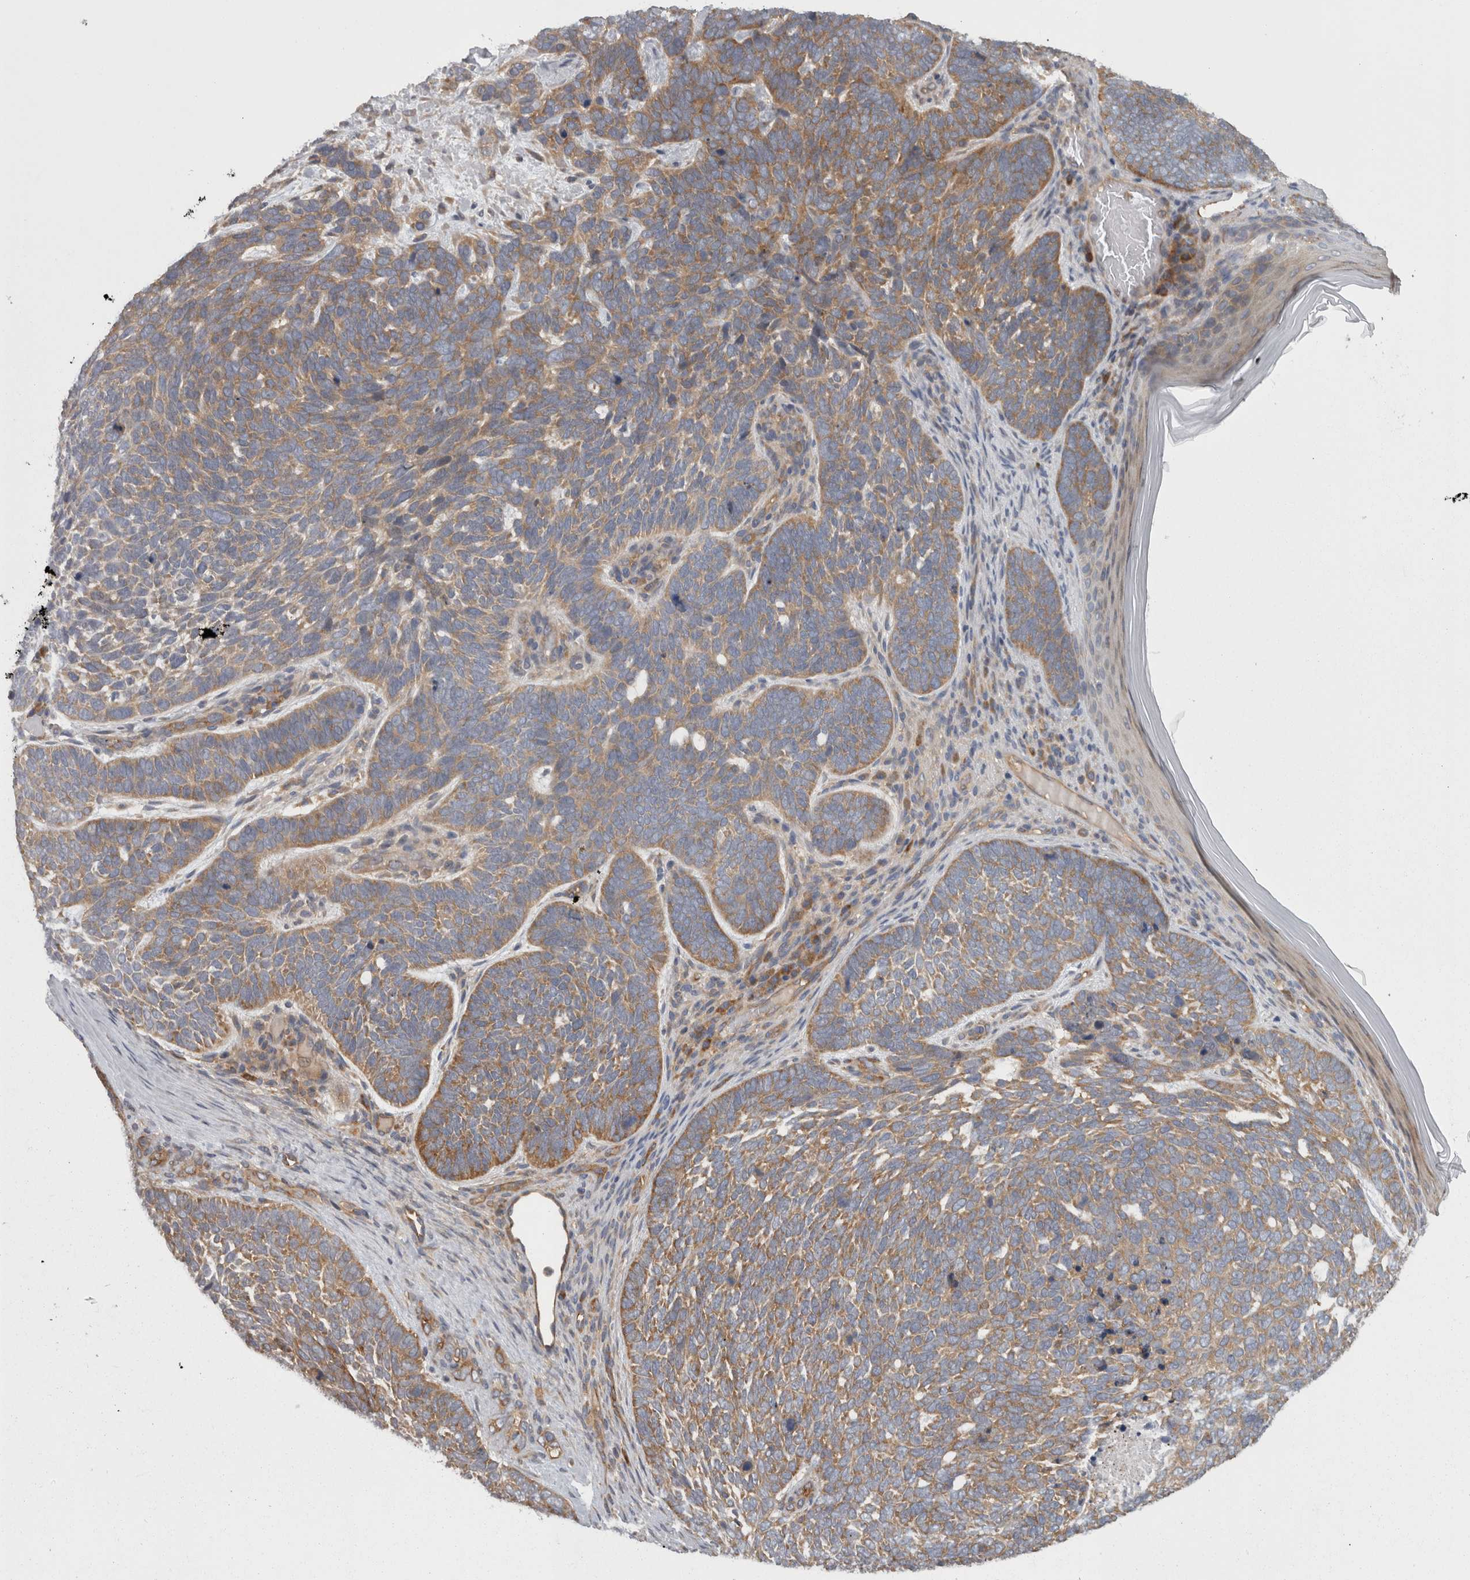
{"staining": {"intensity": "moderate", "quantity": ">75%", "location": "cytoplasmic/membranous"}, "tissue": "skin cancer", "cell_type": "Tumor cells", "image_type": "cancer", "snomed": [{"axis": "morphology", "description": "Basal cell carcinoma"}, {"axis": "topography", "description": "Skin"}], "caption": "A brown stain labels moderate cytoplasmic/membranous staining of a protein in skin cancer tumor cells.", "gene": "SMCR8", "patient": {"sex": "female", "age": 85}}